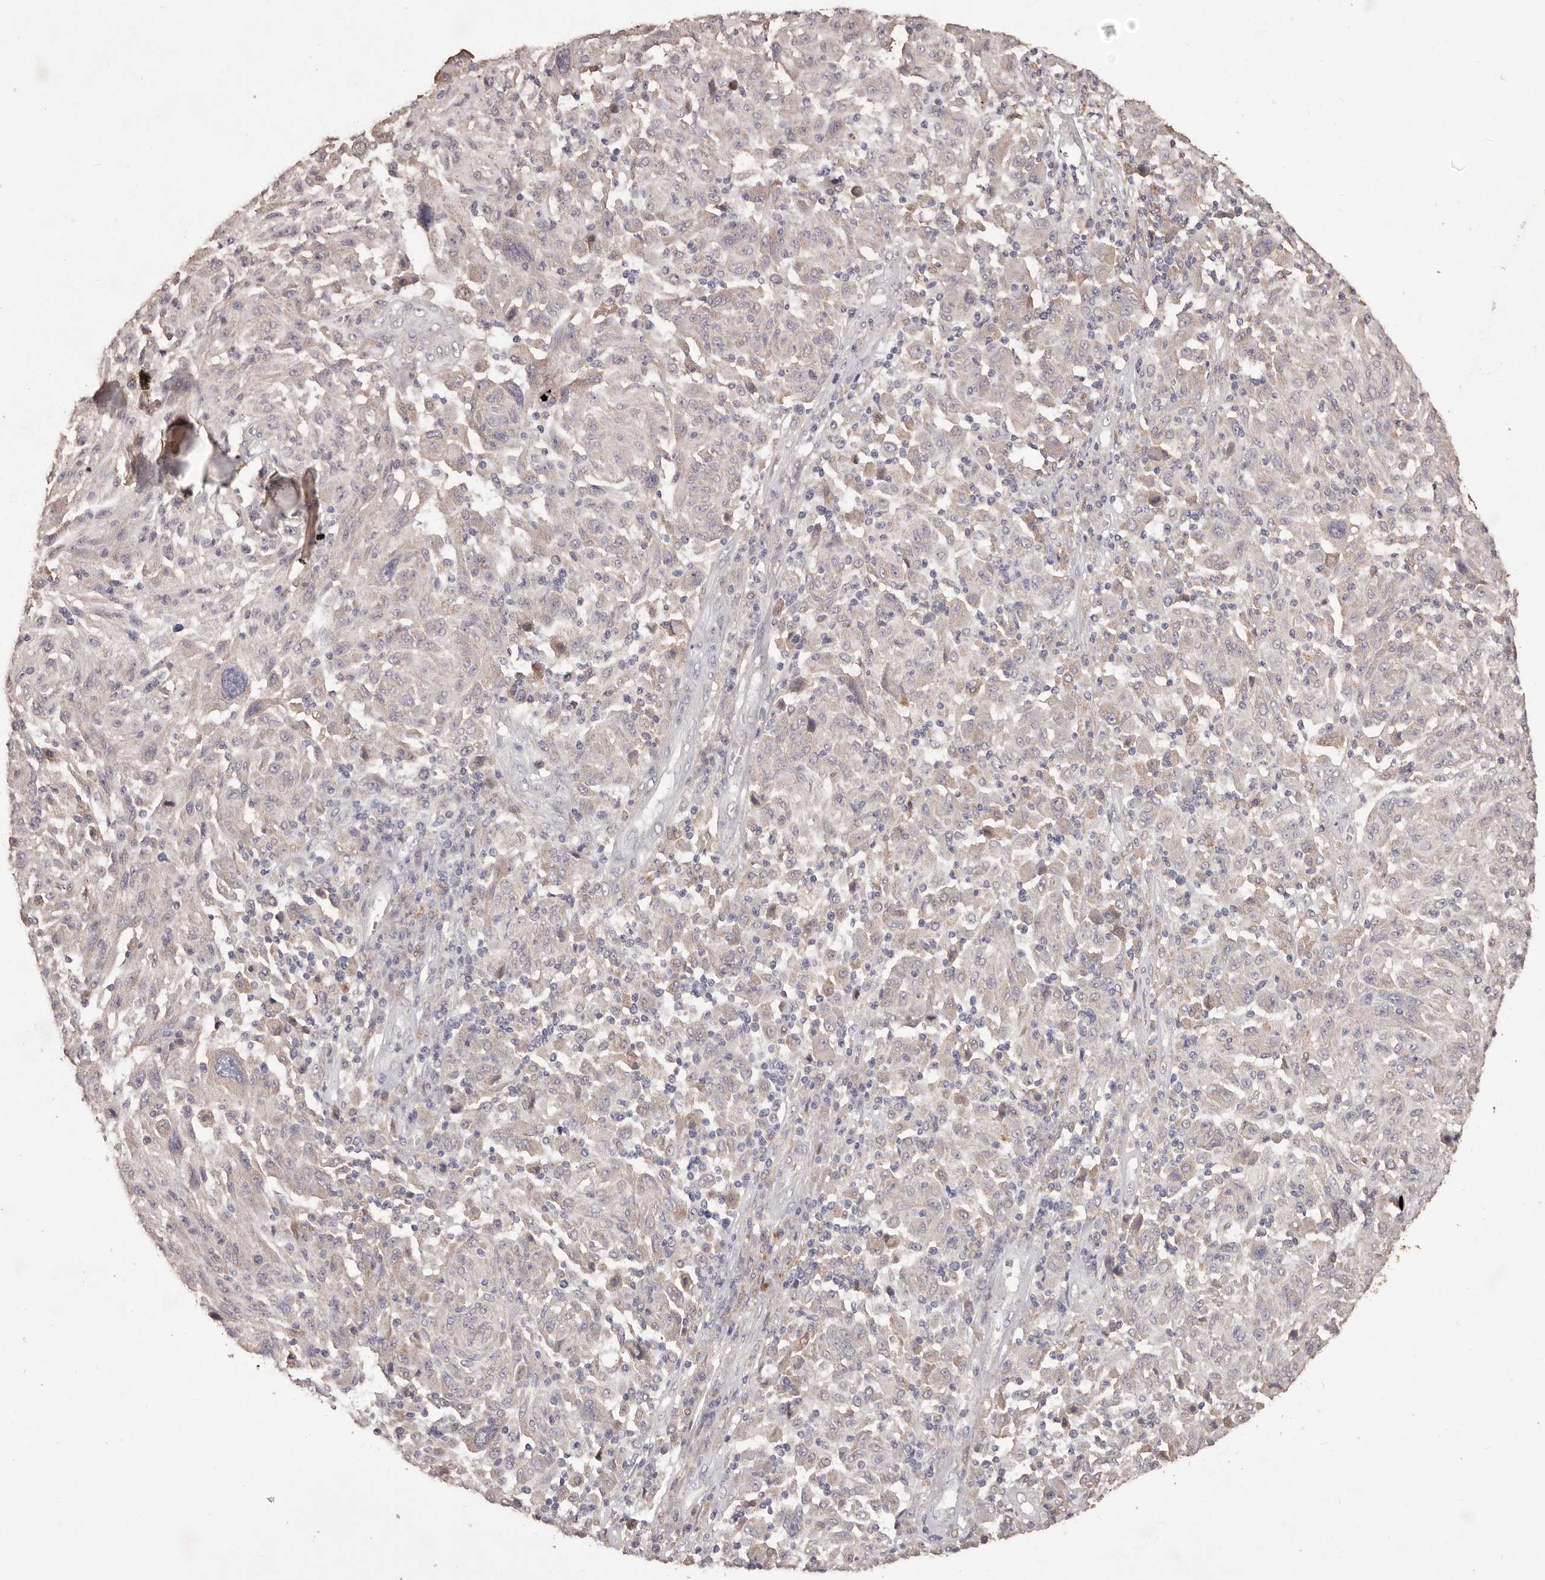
{"staining": {"intensity": "negative", "quantity": "none", "location": "none"}, "tissue": "melanoma", "cell_type": "Tumor cells", "image_type": "cancer", "snomed": [{"axis": "morphology", "description": "Malignant melanoma, NOS"}, {"axis": "topography", "description": "Skin"}], "caption": "A high-resolution photomicrograph shows immunohistochemistry staining of melanoma, which exhibits no significant staining in tumor cells.", "gene": "PRSS27", "patient": {"sex": "male", "age": 53}}